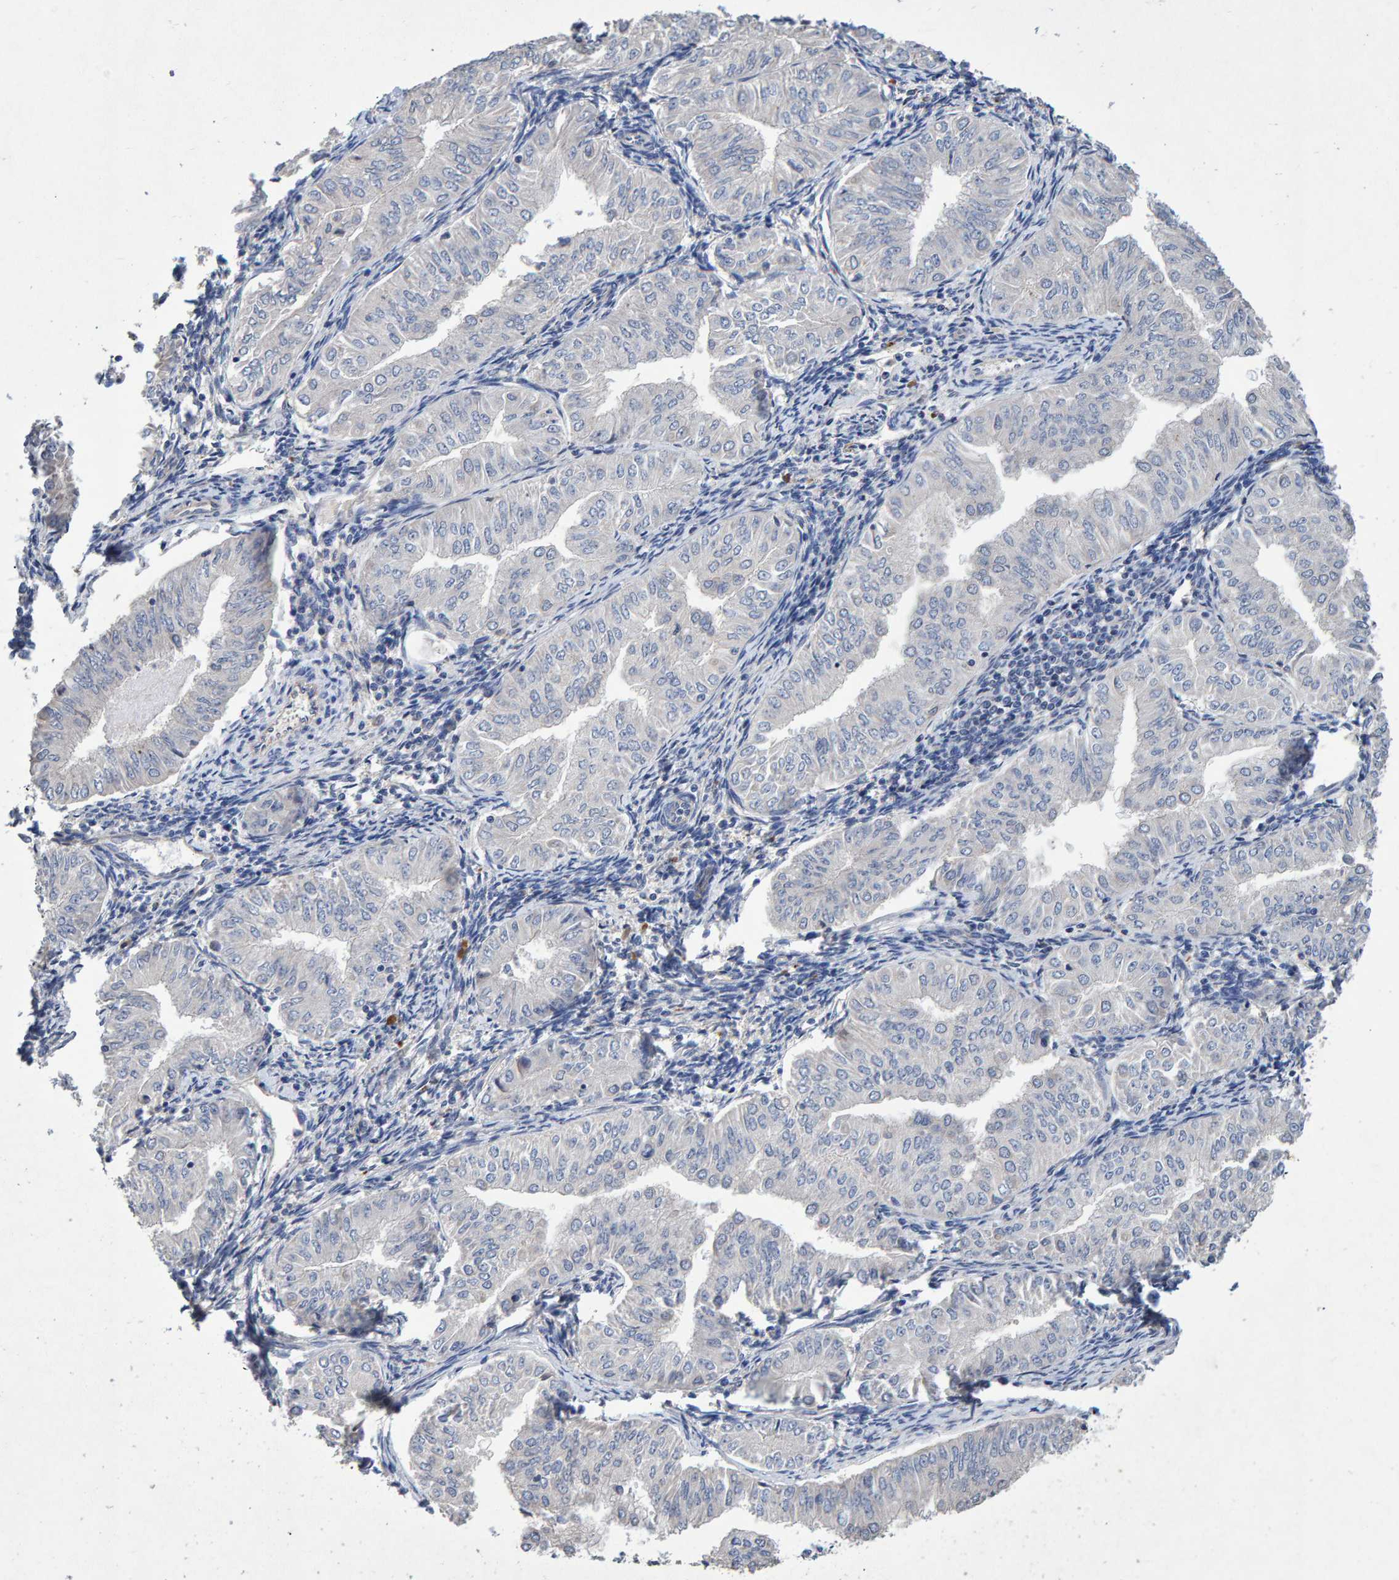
{"staining": {"intensity": "negative", "quantity": "none", "location": "none"}, "tissue": "endometrial cancer", "cell_type": "Tumor cells", "image_type": "cancer", "snomed": [{"axis": "morphology", "description": "Normal tissue, NOS"}, {"axis": "morphology", "description": "Adenocarcinoma, NOS"}, {"axis": "topography", "description": "Endometrium"}], "caption": "High power microscopy histopathology image of an immunohistochemistry photomicrograph of adenocarcinoma (endometrial), revealing no significant expression in tumor cells. (Stains: DAB (3,3'-diaminobenzidine) immunohistochemistry with hematoxylin counter stain, Microscopy: brightfield microscopy at high magnification).", "gene": "EFR3A", "patient": {"sex": "female", "age": 53}}